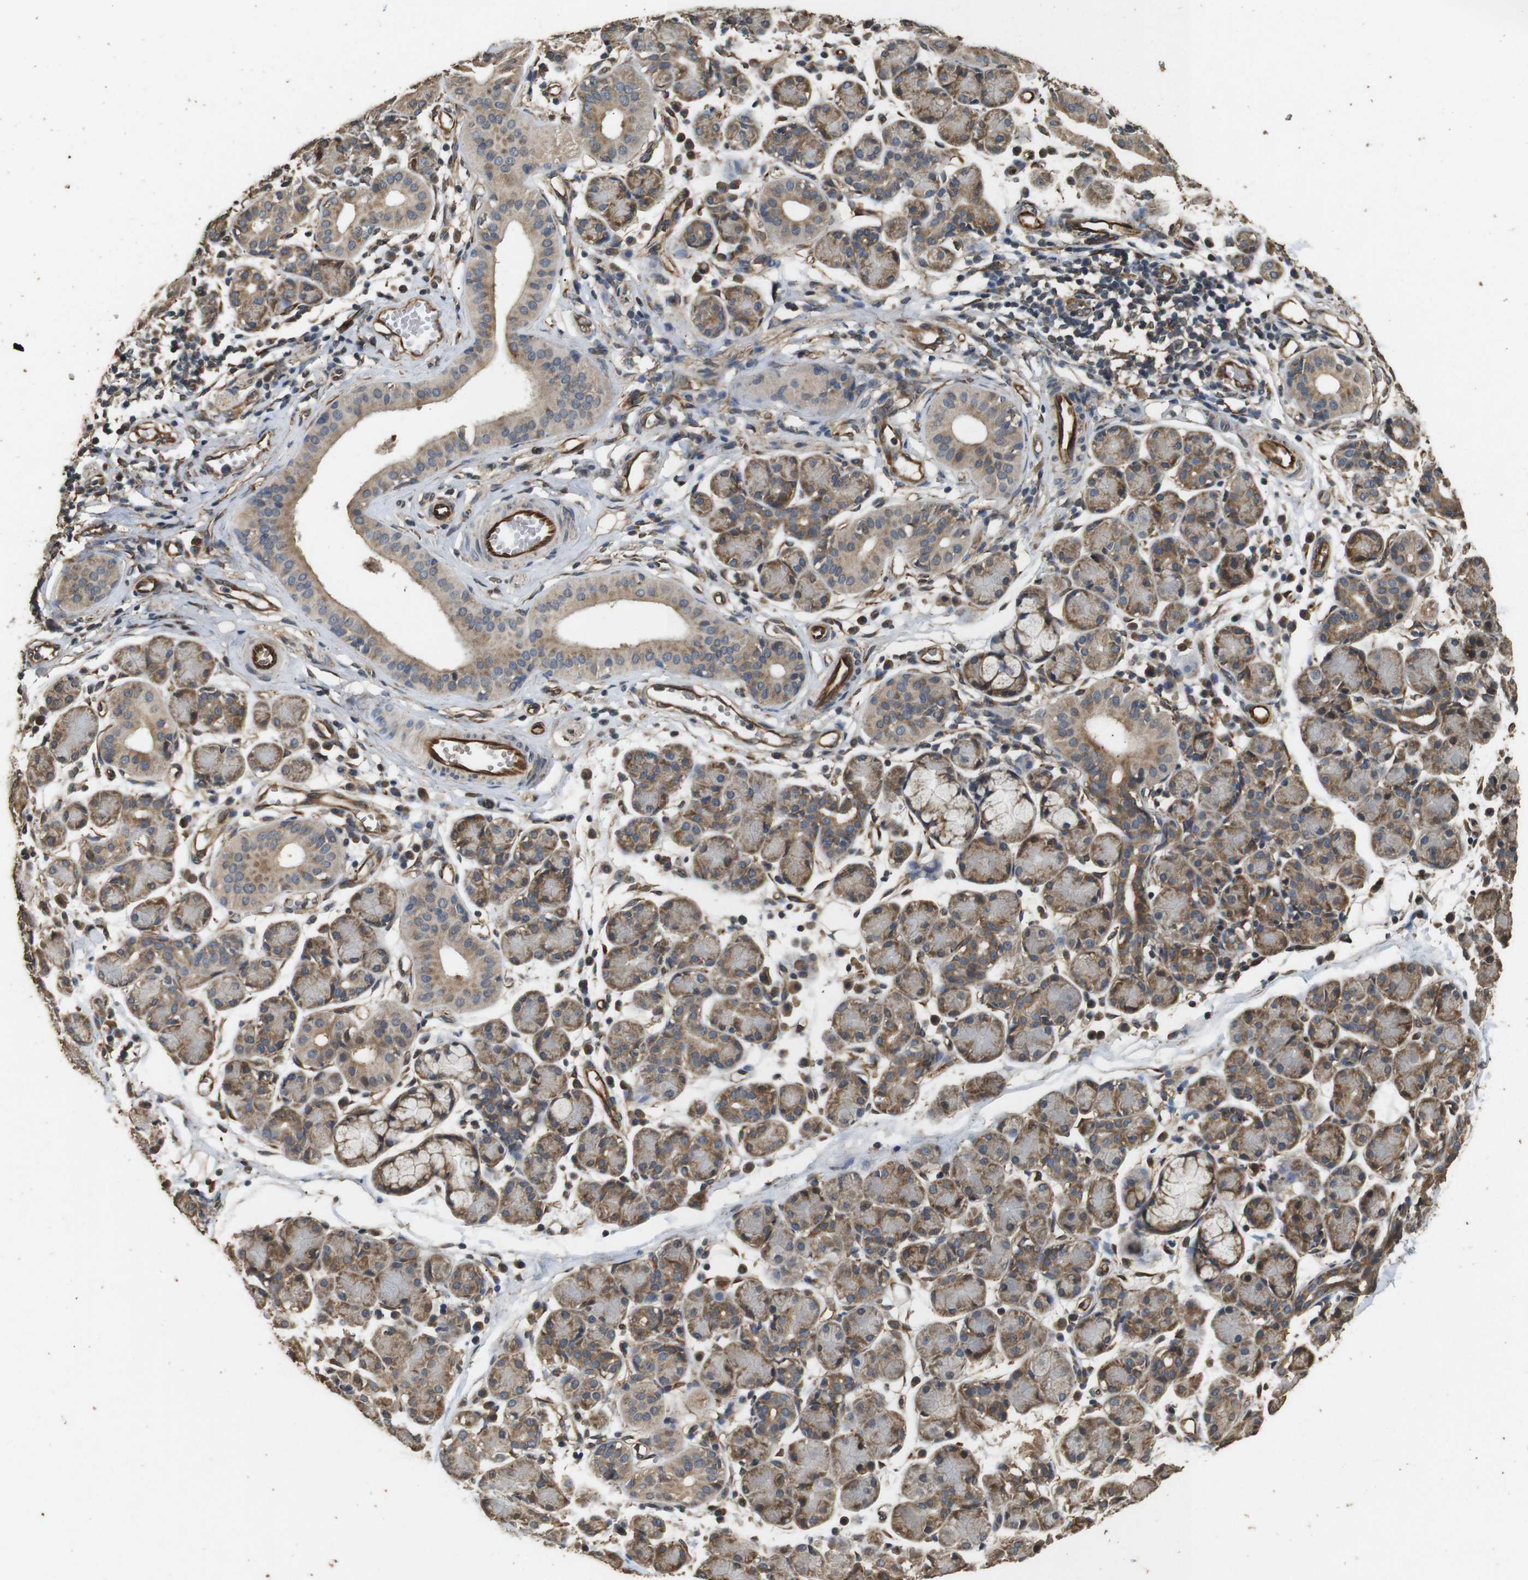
{"staining": {"intensity": "moderate", "quantity": "25%-75%", "location": "cytoplasmic/membranous"}, "tissue": "salivary gland", "cell_type": "Glandular cells", "image_type": "normal", "snomed": [{"axis": "morphology", "description": "Normal tissue, NOS"}, {"axis": "morphology", "description": "Inflammation, NOS"}, {"axis": "topography", "description": "Lymph node"}, {"axis": "topography", "description": "Salivary gland"}], "caption": "Immunohistochemistry (DAB (3,3'-diaminobenzidine)) staining of unremarkable human salivary gland shows moderate cytoplasmic/membranous protein expression in approximately 25%-75% of glandular cells.", "gene": "CNPY4", "patient": {"sex": "male", "age": 3}}